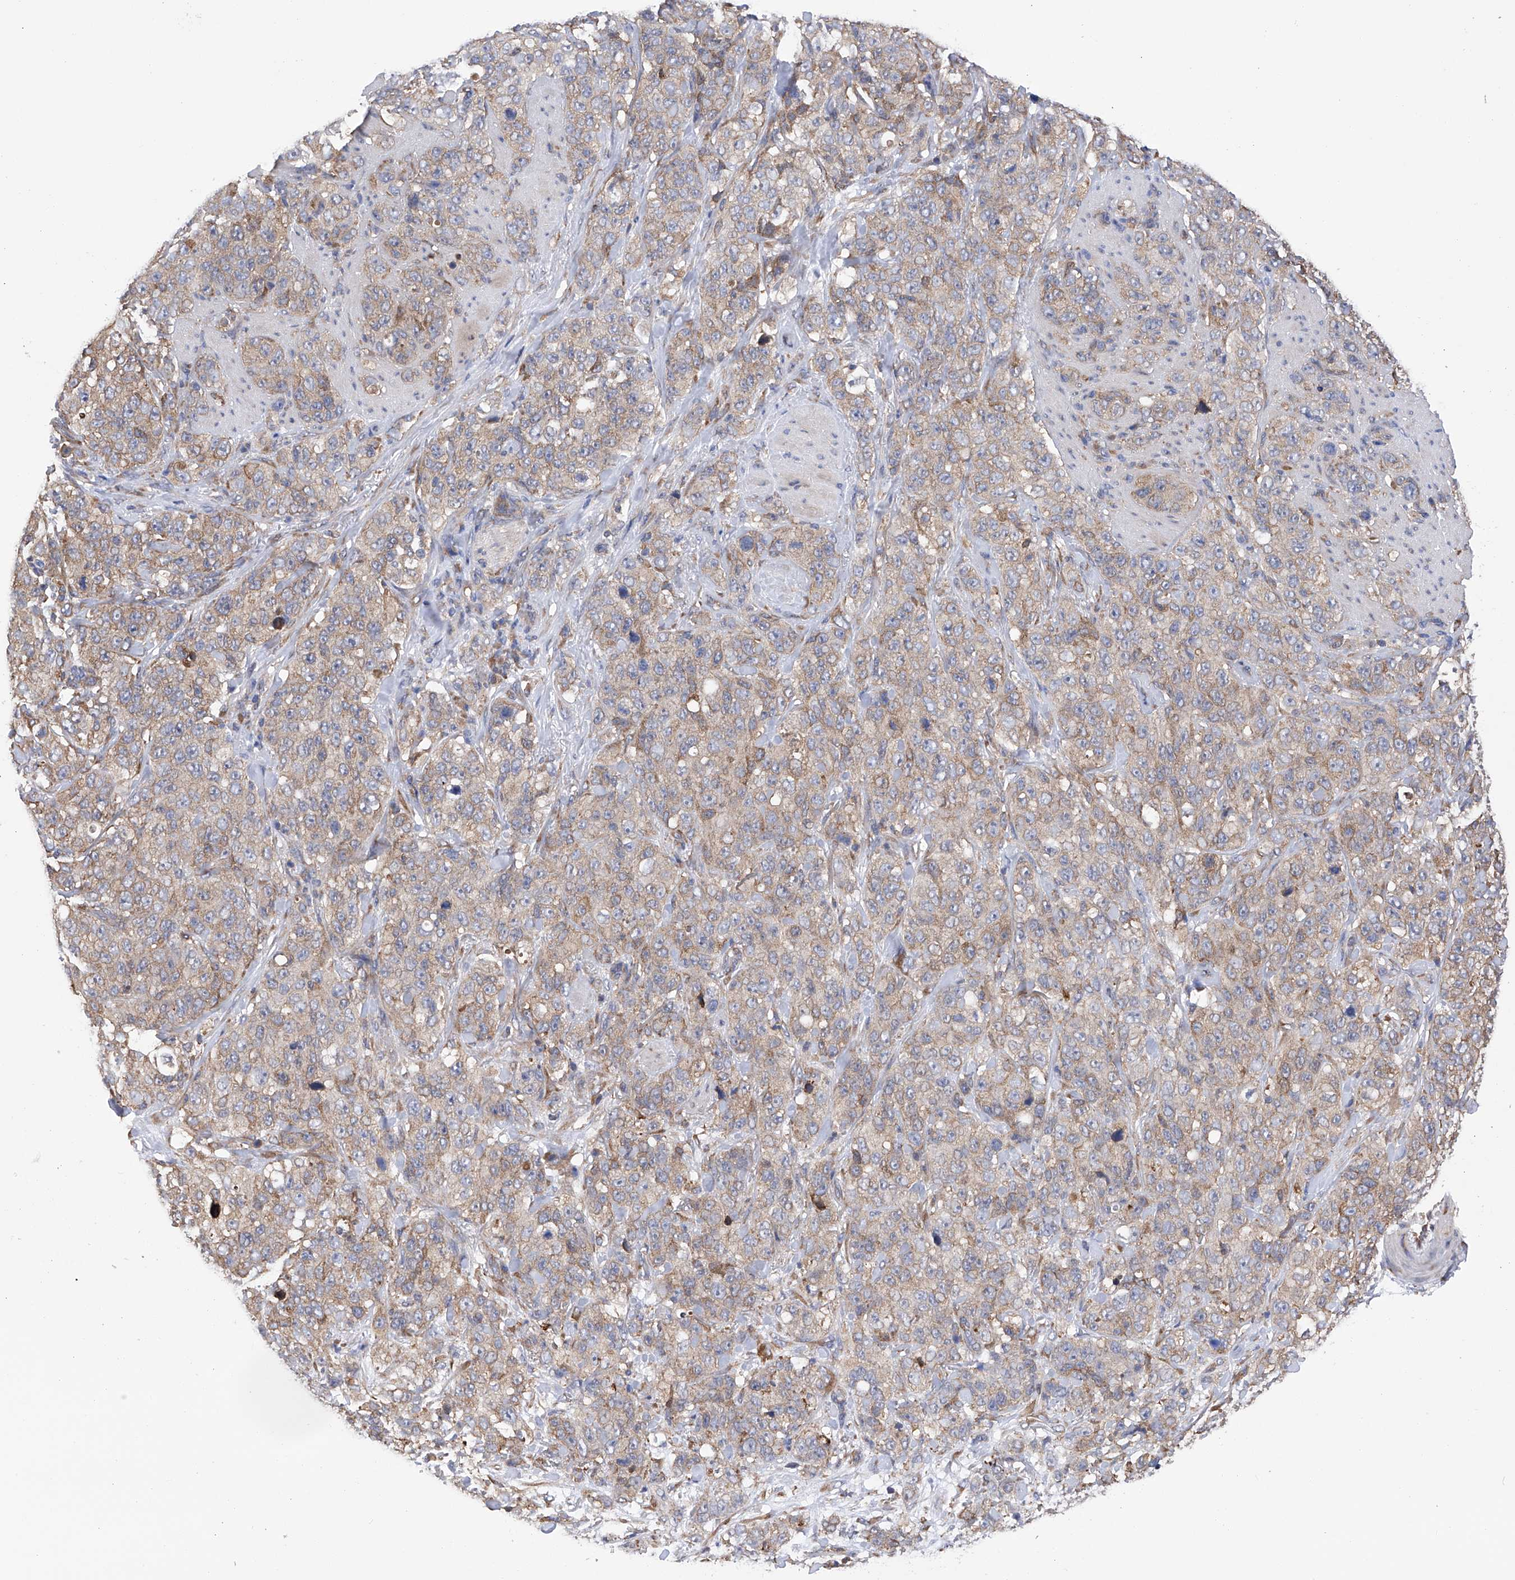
{"staining": {"intensity": "weak", "quantity": ">75%", "location": "cytoplasmic/membranous"}, "tissue": "stomach cancer", "cell_type": "Tumor cells", "image_type": "cancer", "snomed": [{"axis": "morphology", "description": "Adenocarcinoma, NOS"}, {"axis": "topography", "description": "Stomach"}], "caption": "Stomach cancer (adenocarcinoma) stained with a protein marker demonstrates weak staining in tumor cells.", "gene": "DNAH8", "patient": {"sex": "male", "age": 48}}